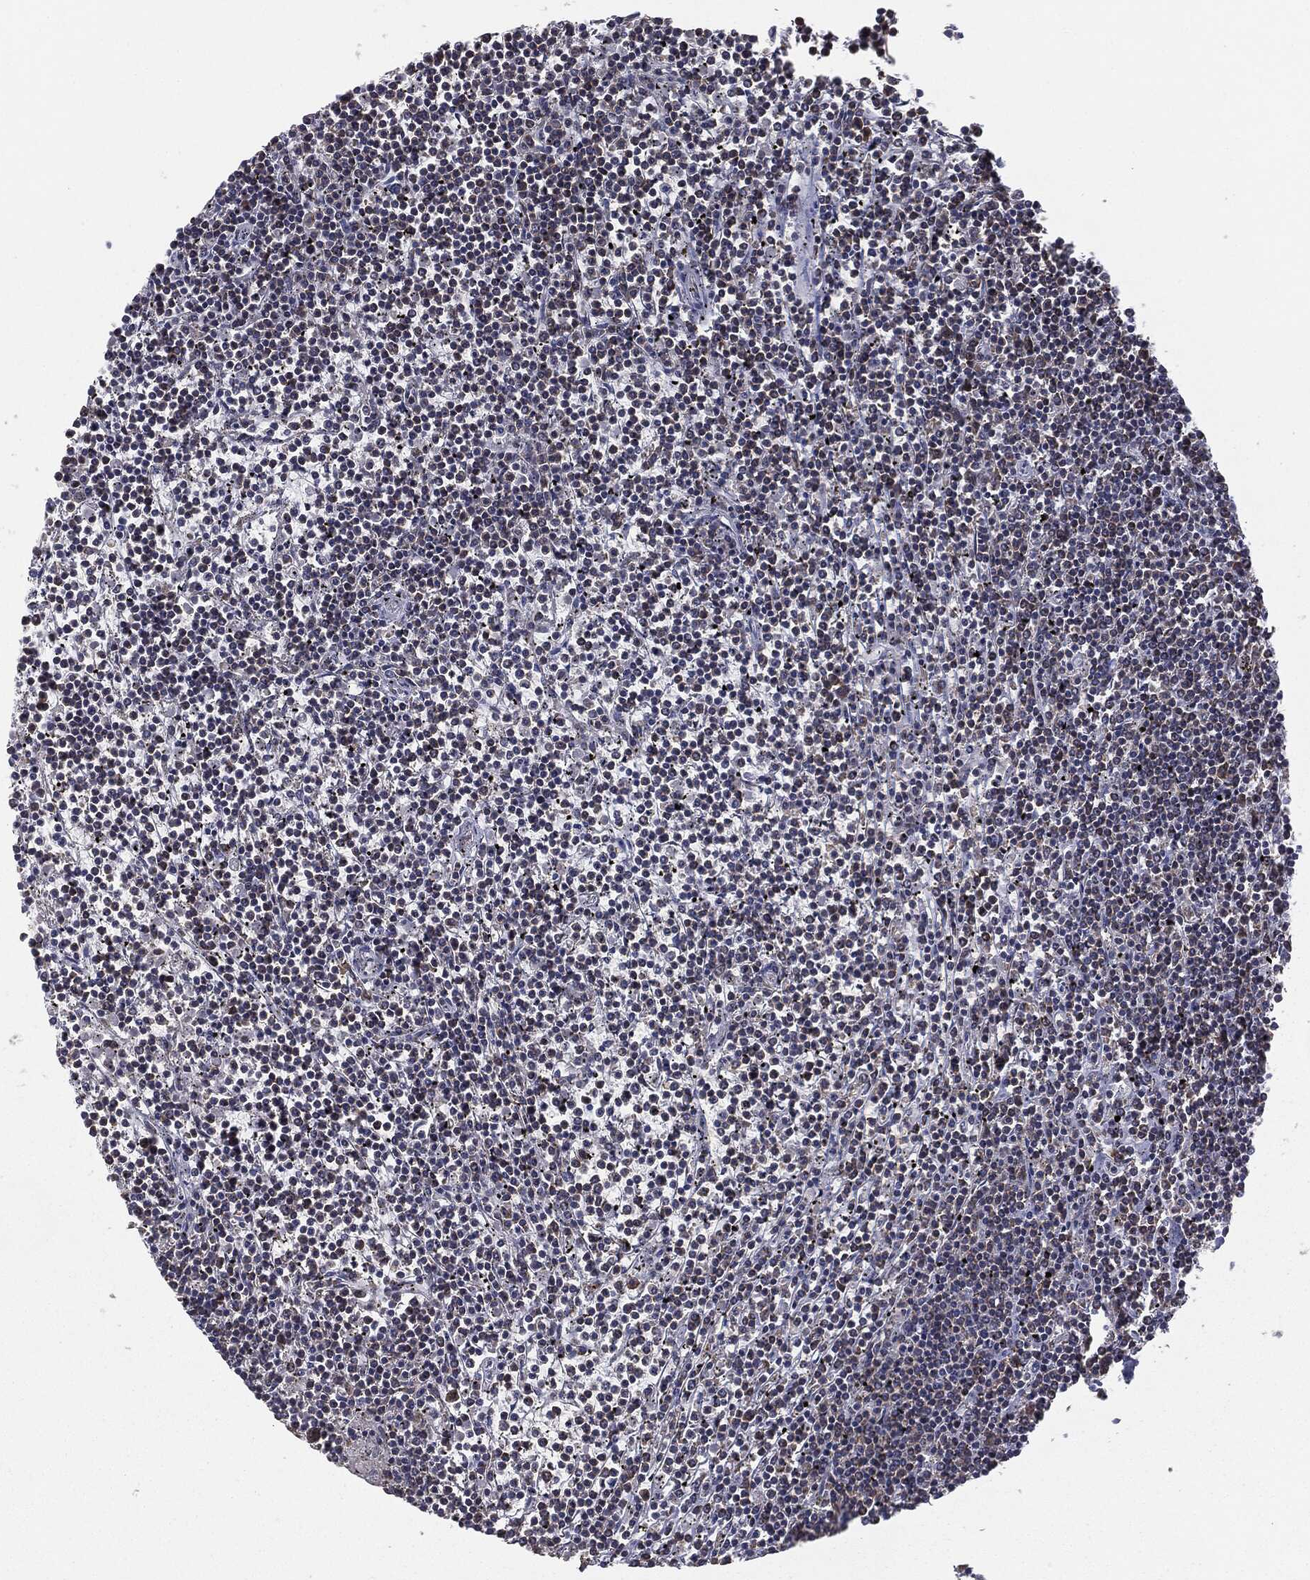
{"staining": {"intensity": "negative", "quantity": "none", "location": "none"}, "tissue": "lymphoma", "cell_type": "Tumor cells", "image_type": "cancer", "snomed": [{"axis": "morphology", "description": "Malignant lymphoma, non-Hodgkin's type, Low grade"}, {"axis": "topography", "description": "Spleen"}], "caption": "A high-resolution histopathology image shows immunohistochemistry (IHC) staining of low-grade malignant lymphoma, non-Hodgkin's type, which shows no significant positivity in tumor cells.", "gene": "MTOR", "patient": {"sex": "female", "age": 19}}